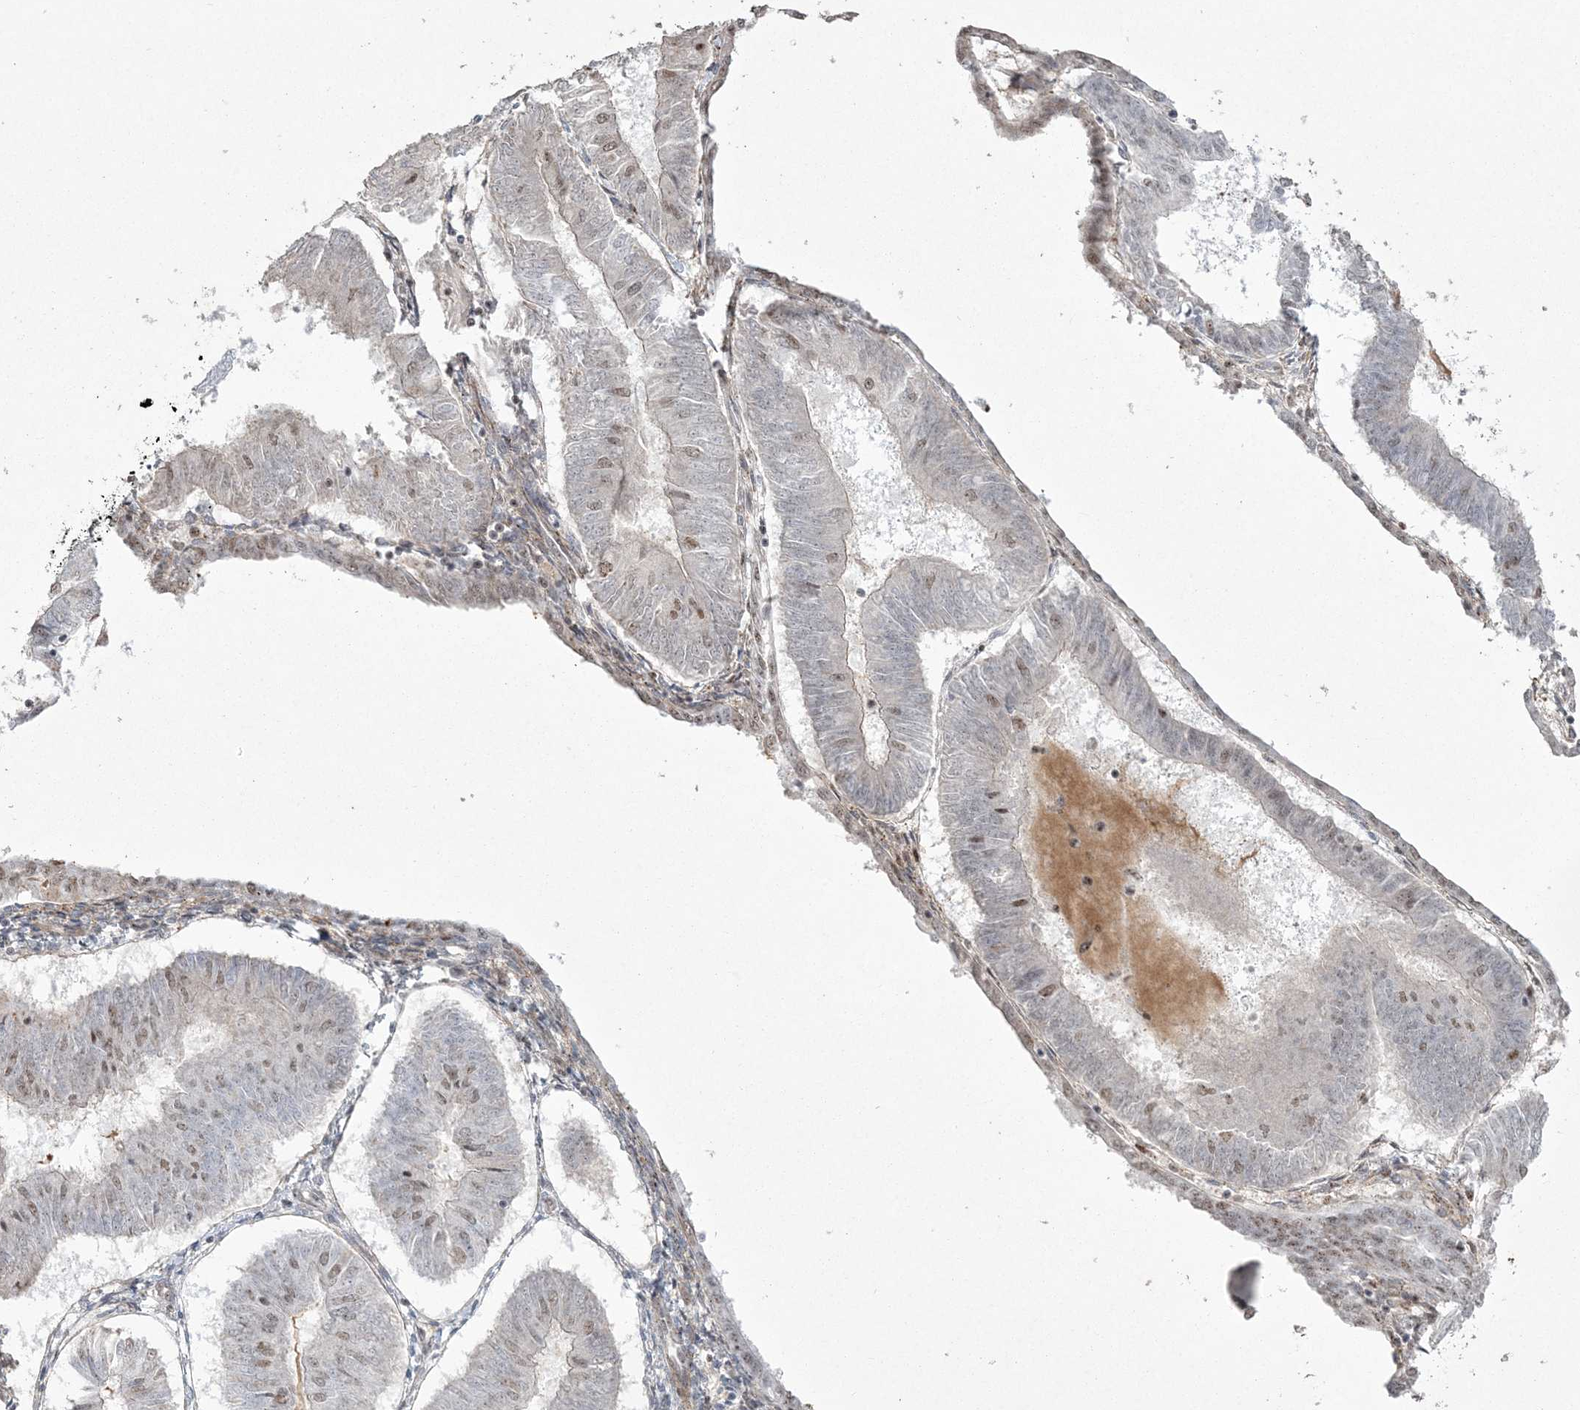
{"staining": {"intensity": "weak", "quantity": "<25%", "location": "nuclear"}, "tissue": "endometrial cancer", "cell_type": "Tumor cells", "image_type": "cancer", "snomed": [{"axis": "morphology", "description": "Adenocarcinoma, NOS"}, {"axis": "topography", "description": "Endometrium"}], "caption": "Tumor cells show no significant staining in endometrial adenocarcinoma.", "gene": "RBM17", "patient": {"sex": "female", "age": 58}}